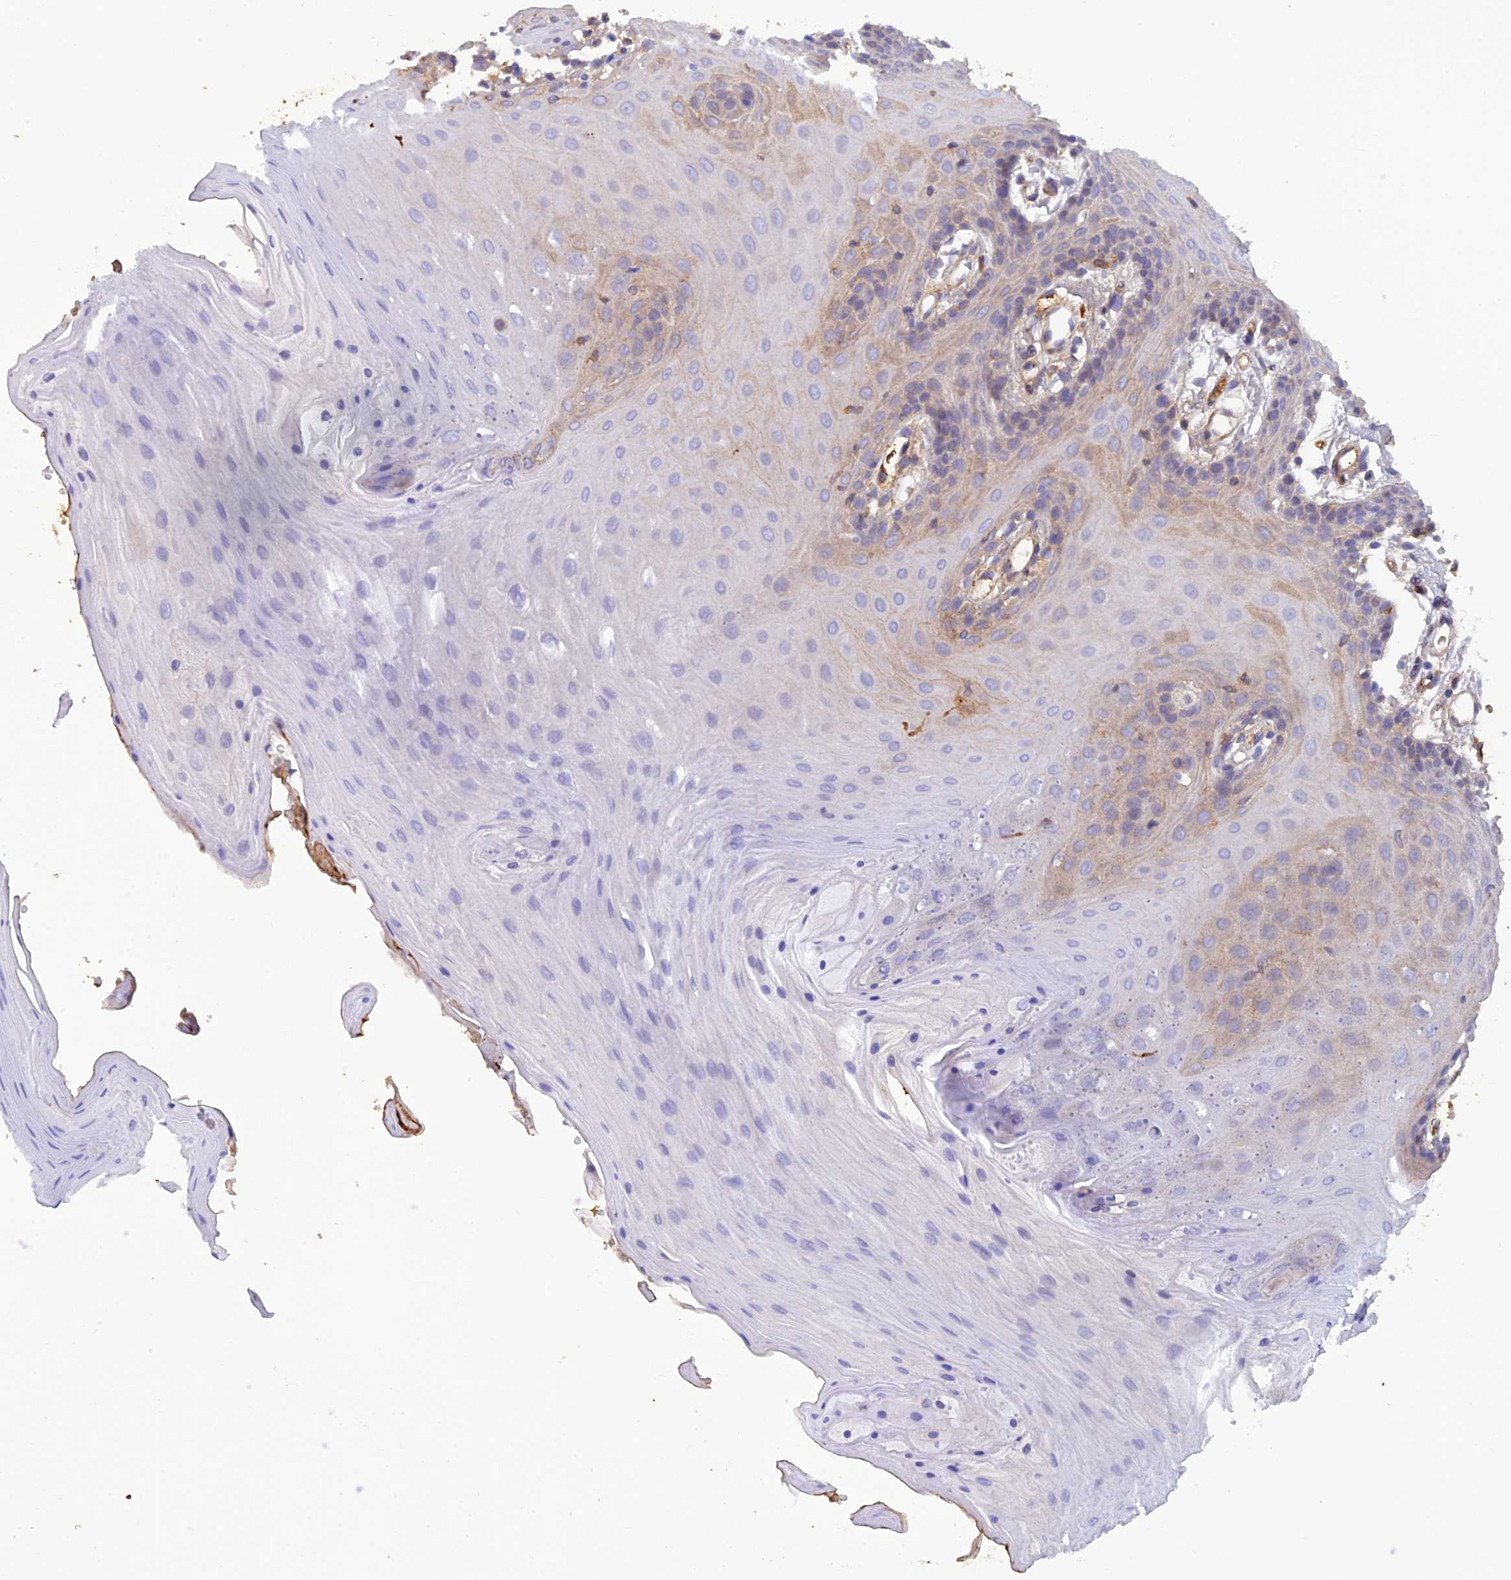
{"staining": {"intensity": "weak", "quantity": "<25%", "location": "cytoplasmic/membranous"}, "tissue": "oral mucosa", "cell_type": "Squamous epithelial cells", "image_type": "normal", "snomed": [{"axis": "morphology", "description": "Normal tissue, NOS"}, {"axis": "morphology", "description": "Squamous cell carcinoma, NOS"}, {"axis": "topography", "description": "Skeletal muscle"}, {"axis": "topography", "description": "Oral tissue"}, {"axis": "topography", "description": "Salivary gland"}, {"axis": "topography", "description": "Head-Neck"}], "caption": "Immunohistochemical staining of normal oral mucosa exhibits no significant positivity in squamous epithelial cells.", "gene": "PZP", "patient": {"sex": "male", "age": 54}}